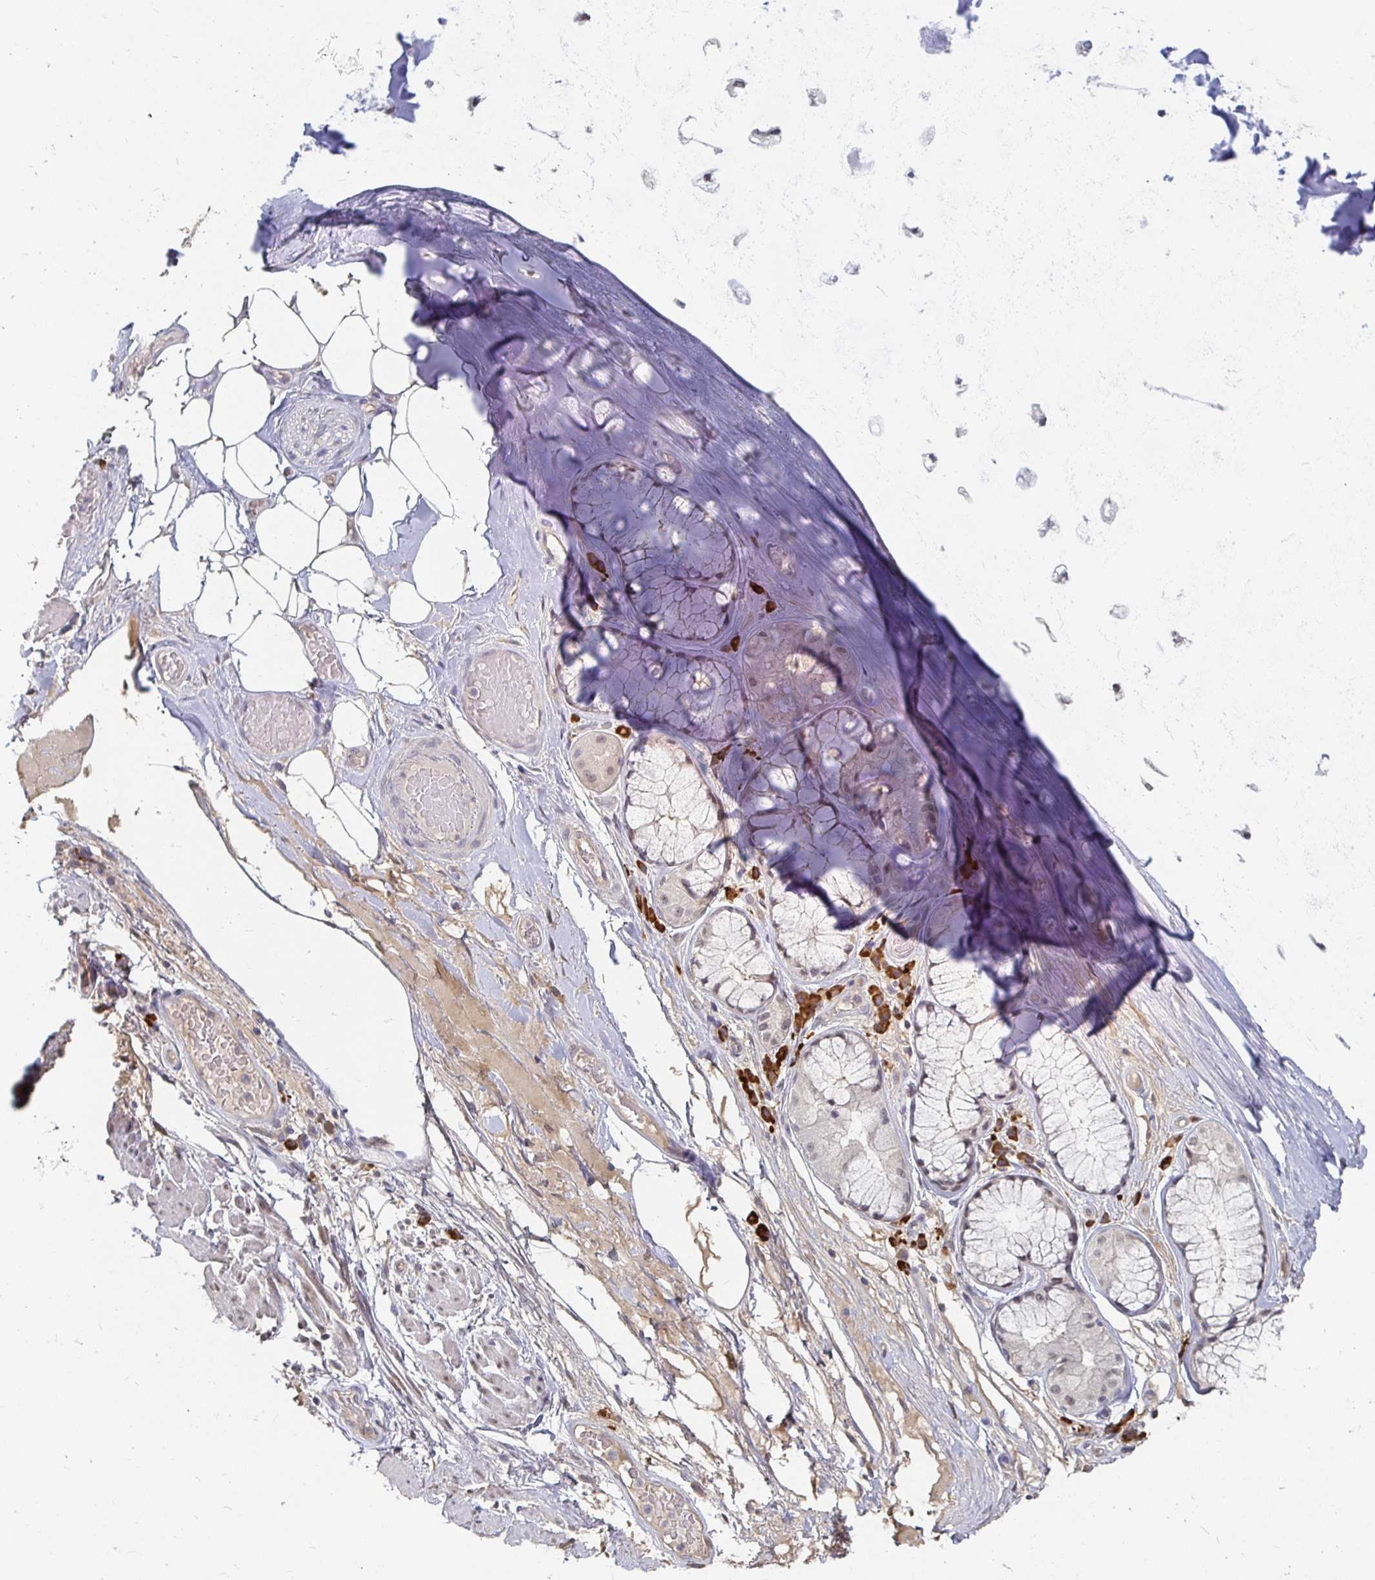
{"staining": {"intensity": "negative", "quantity": "none", "location": "none"}, "tissue": "adipose tissue", "cell_type": "Adipocytes", "image_type": "normal", "snomed": [{"axis": "morphology", "description": "Normal tissue, NOS"}, {"axis": "topography", "description": "Cartilage tissue"}, {"axis": "topography", "description": "Bronchus"}], "caption": "Immunohistochemistry histopathology image of unremarkable human adipose tissue stained for a protein (brown), which demonstrates no staining in adipocytes. (DAB IHC with hematoxylin counter stain).", "gene": "MEIS1", "patient": {"sex": "male", "age": 64}}